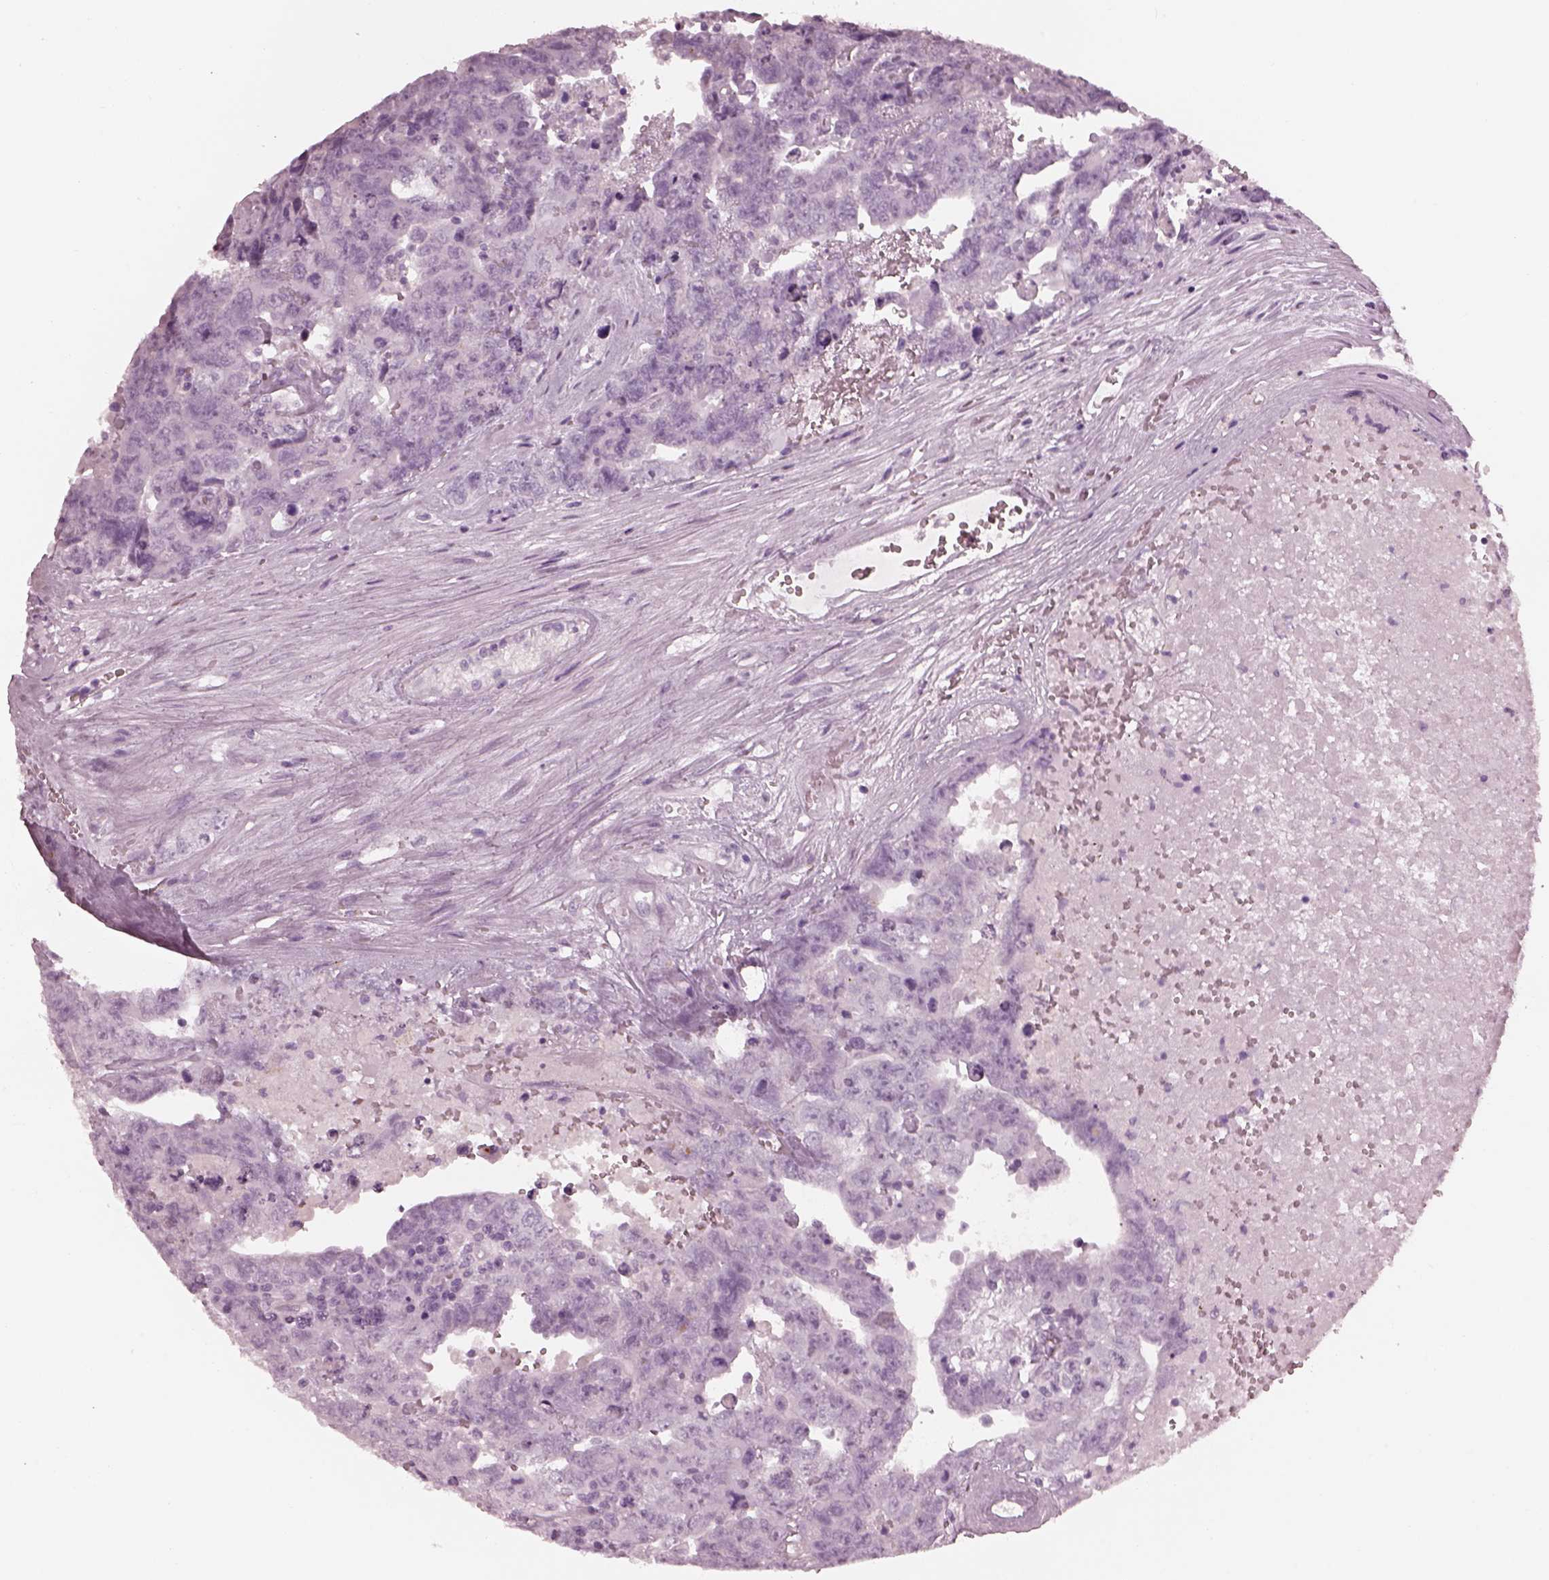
{"staining": {"intensity": "negative", "quantity": "none", "location": "none"}, "tissue": "testis cancer", "cell_type": "Tumor cells", "image_type": "cancer", "snomed": [{"axis": "morphology", "description": "Carcinoma, Embryonal, NOS"}, {"axis": "topography", "description": "Testis"}], "caption": "High magnification brightfield microscopy of embryonal carcinoma (testis) stained with DAB (brown) and counterstained with hematoxylin (blue): tumor cells show no significant expression.", "gene": "RSPH9", "patient": {"sex": "male", "age": 24}}